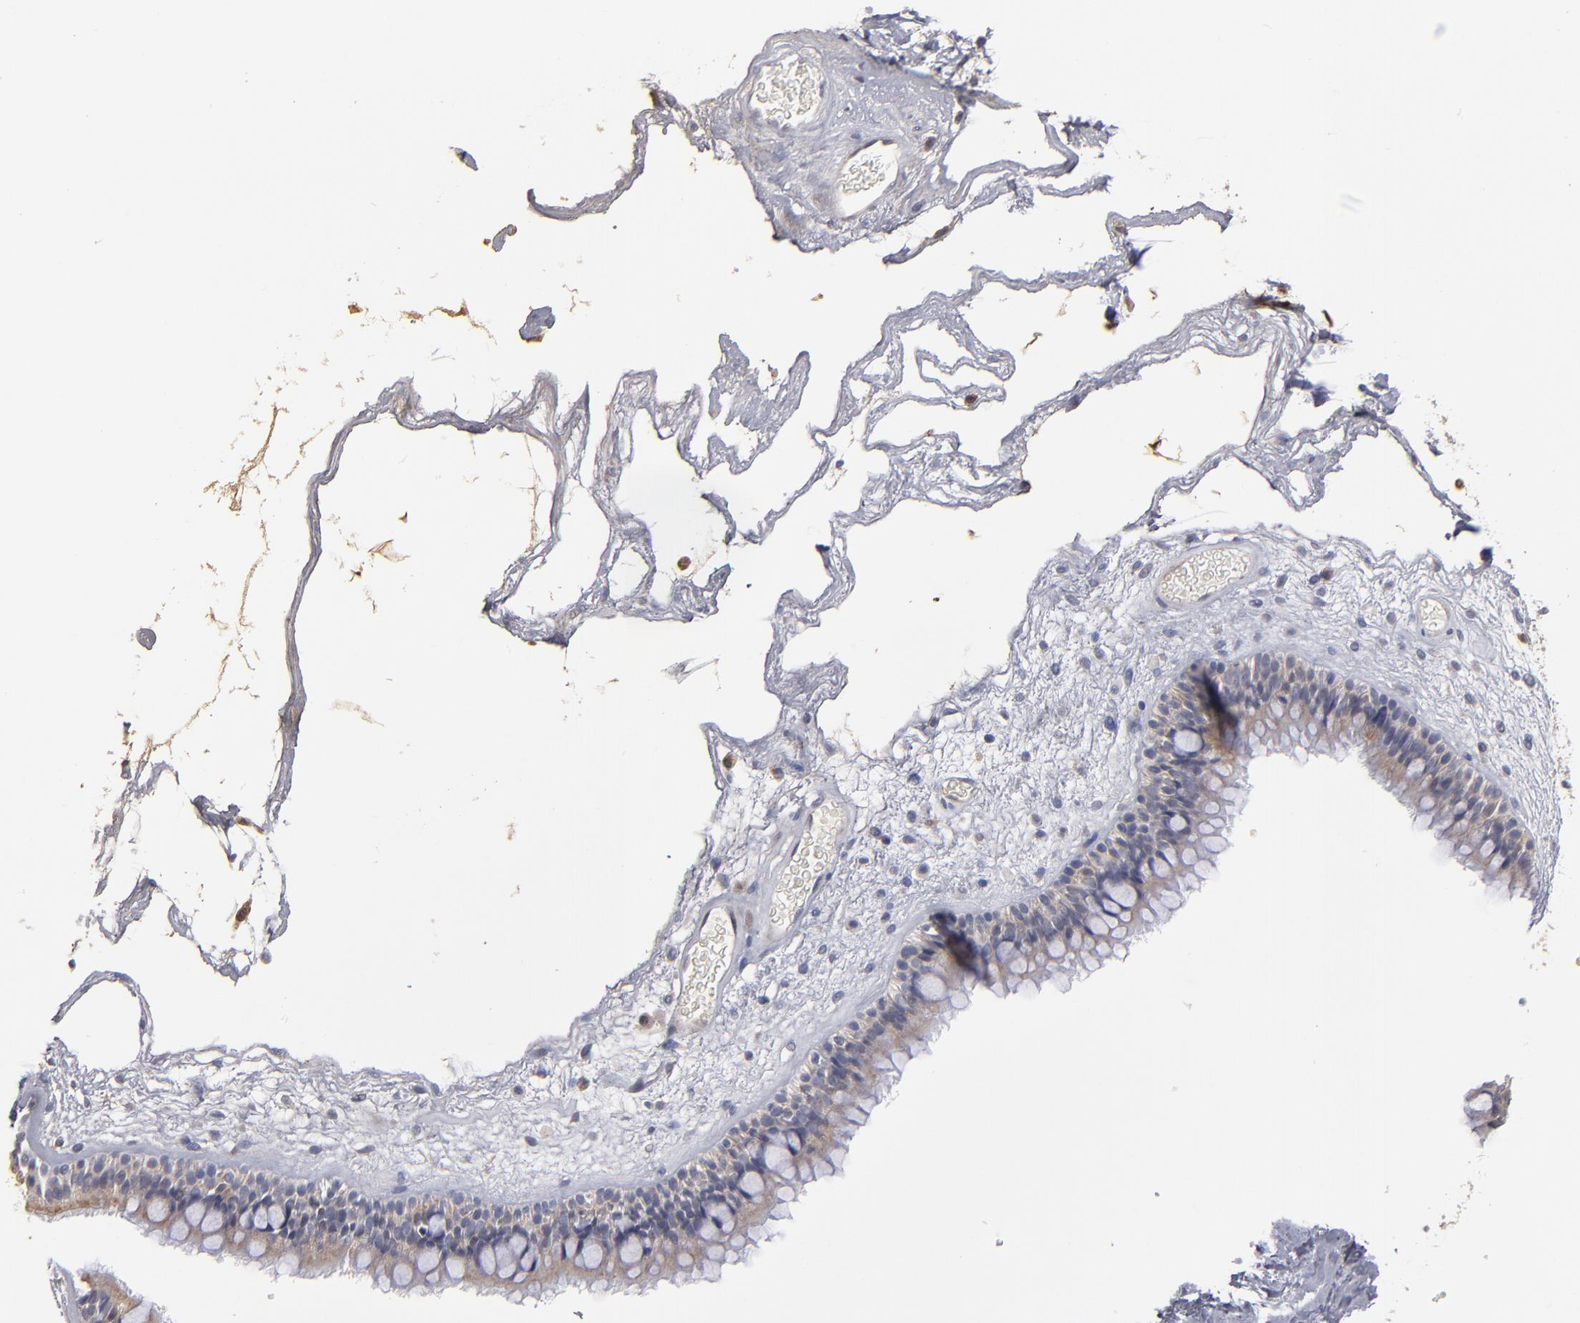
{"staining": {"intensity": "weak", "quantity": ">75%", "location": "cytoplasmic/membranous"}, "tissue": "nasopharynx", "cell_type": "Respiratory epithelial cells", "image_type": "normal", "snomed": [{"axis": "morphology", "description": "Normal tissue, NOS"}, {"axis": "morphology", "description": "Inflammation, NOS"}, {"axis": "topography", "description": "Nasopharynx"}], "caption": "Protein staining by immunohistochemistry (IHC) shows weak cytoplasmic/membranous staining in about >75% of respiratory epithelial cells in benign nasopharynx.", "gene": "EXD2", "patient": {"sex": "male", "age": 48}}